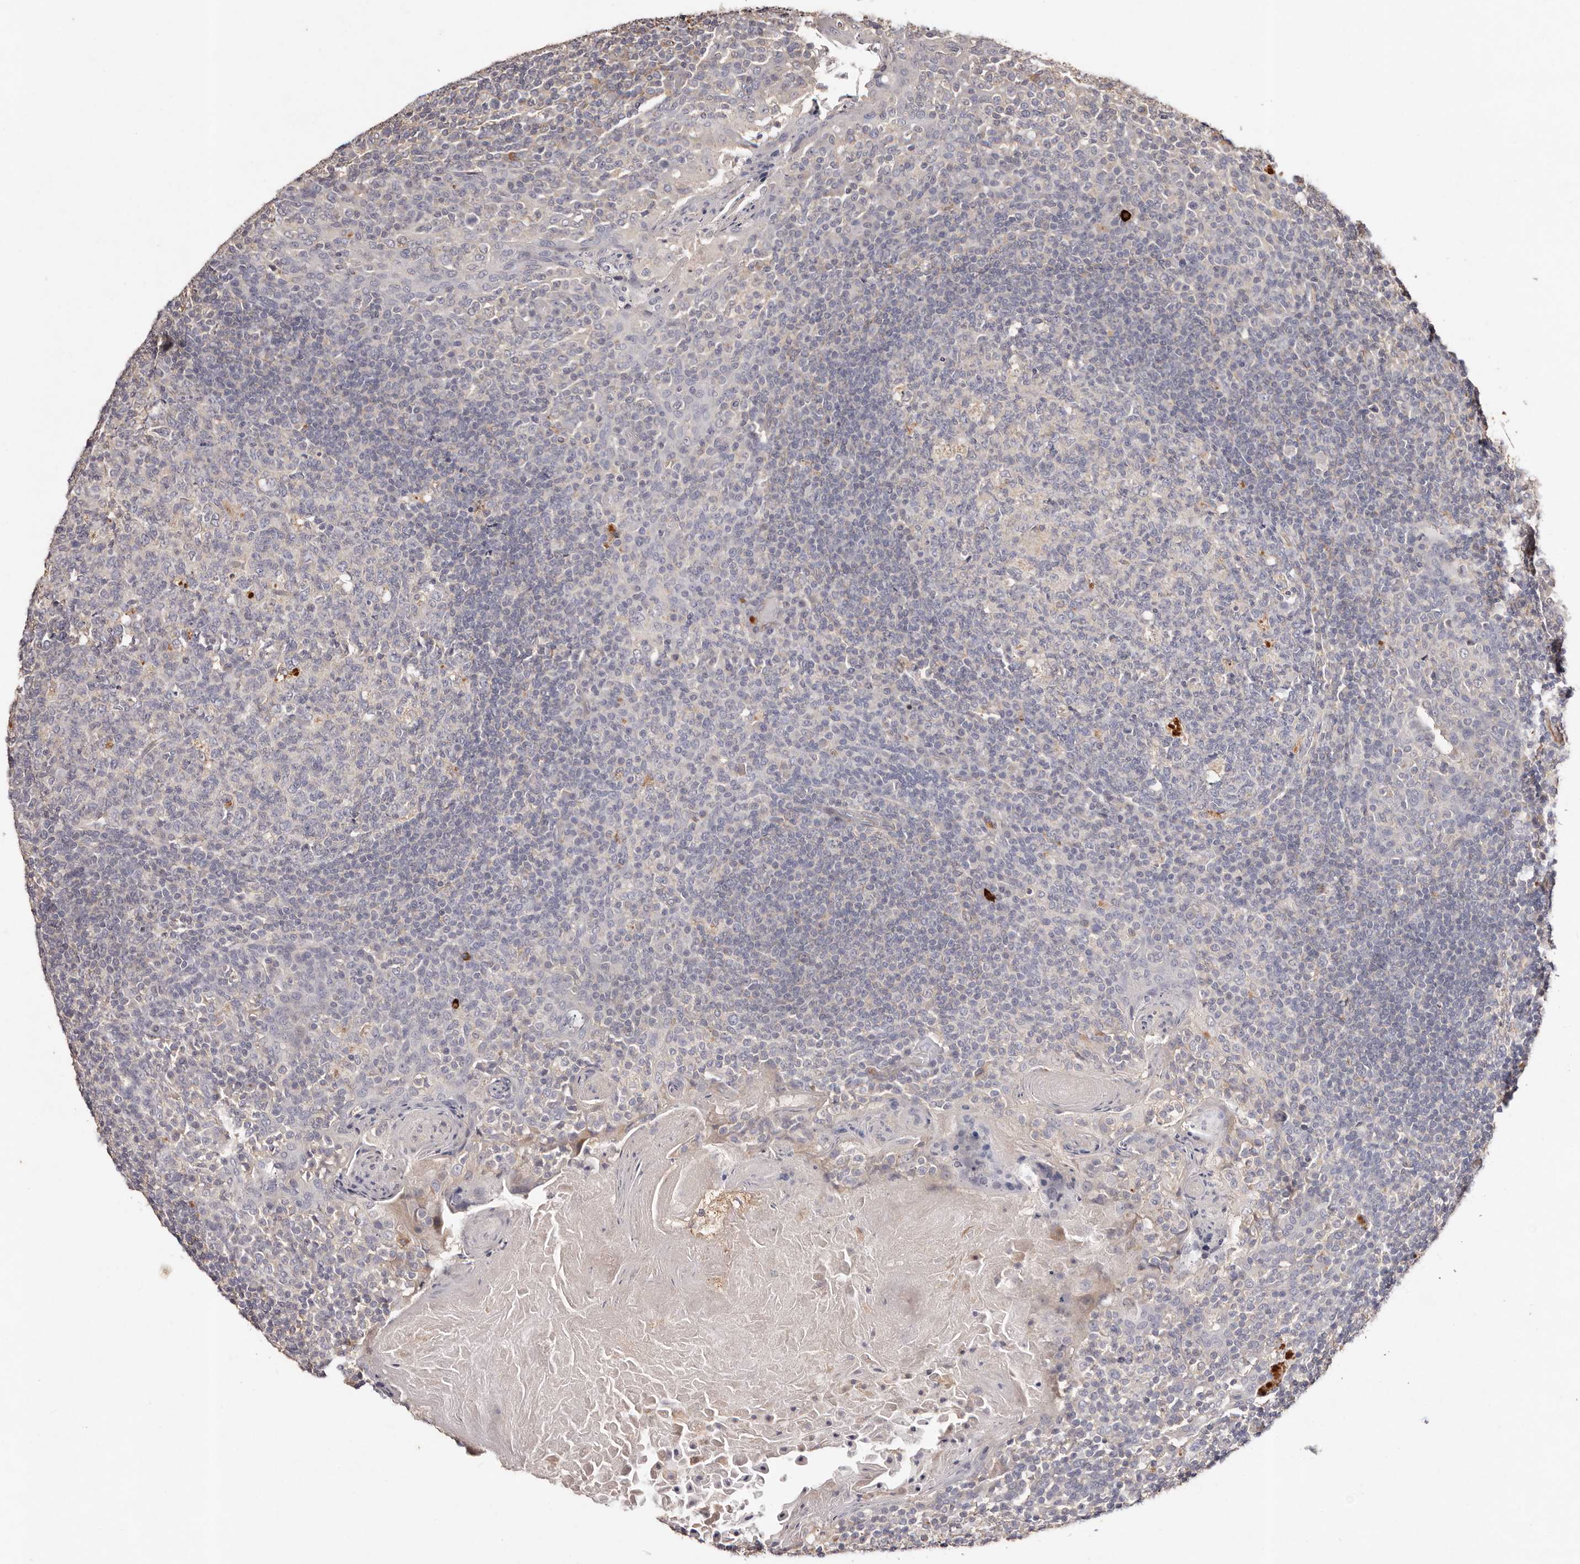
{"staining": {"intensity": "negative", "quantity": "none", "location": "none"}, "tissue": "tonsil", "cell_type": "Germinal center cells", "image_type": "normal", "snomed": [{"axis": "morphology", "description": "Normal tissue, NOS"}, {"axis": "topography", "description": "Tonsil"}], "caption": "The photomicrograph reveals no significant positivity in germinal center cells of tonsil.", "gene": "THBS3", "patient": {"sex": "female", "age": 19}}